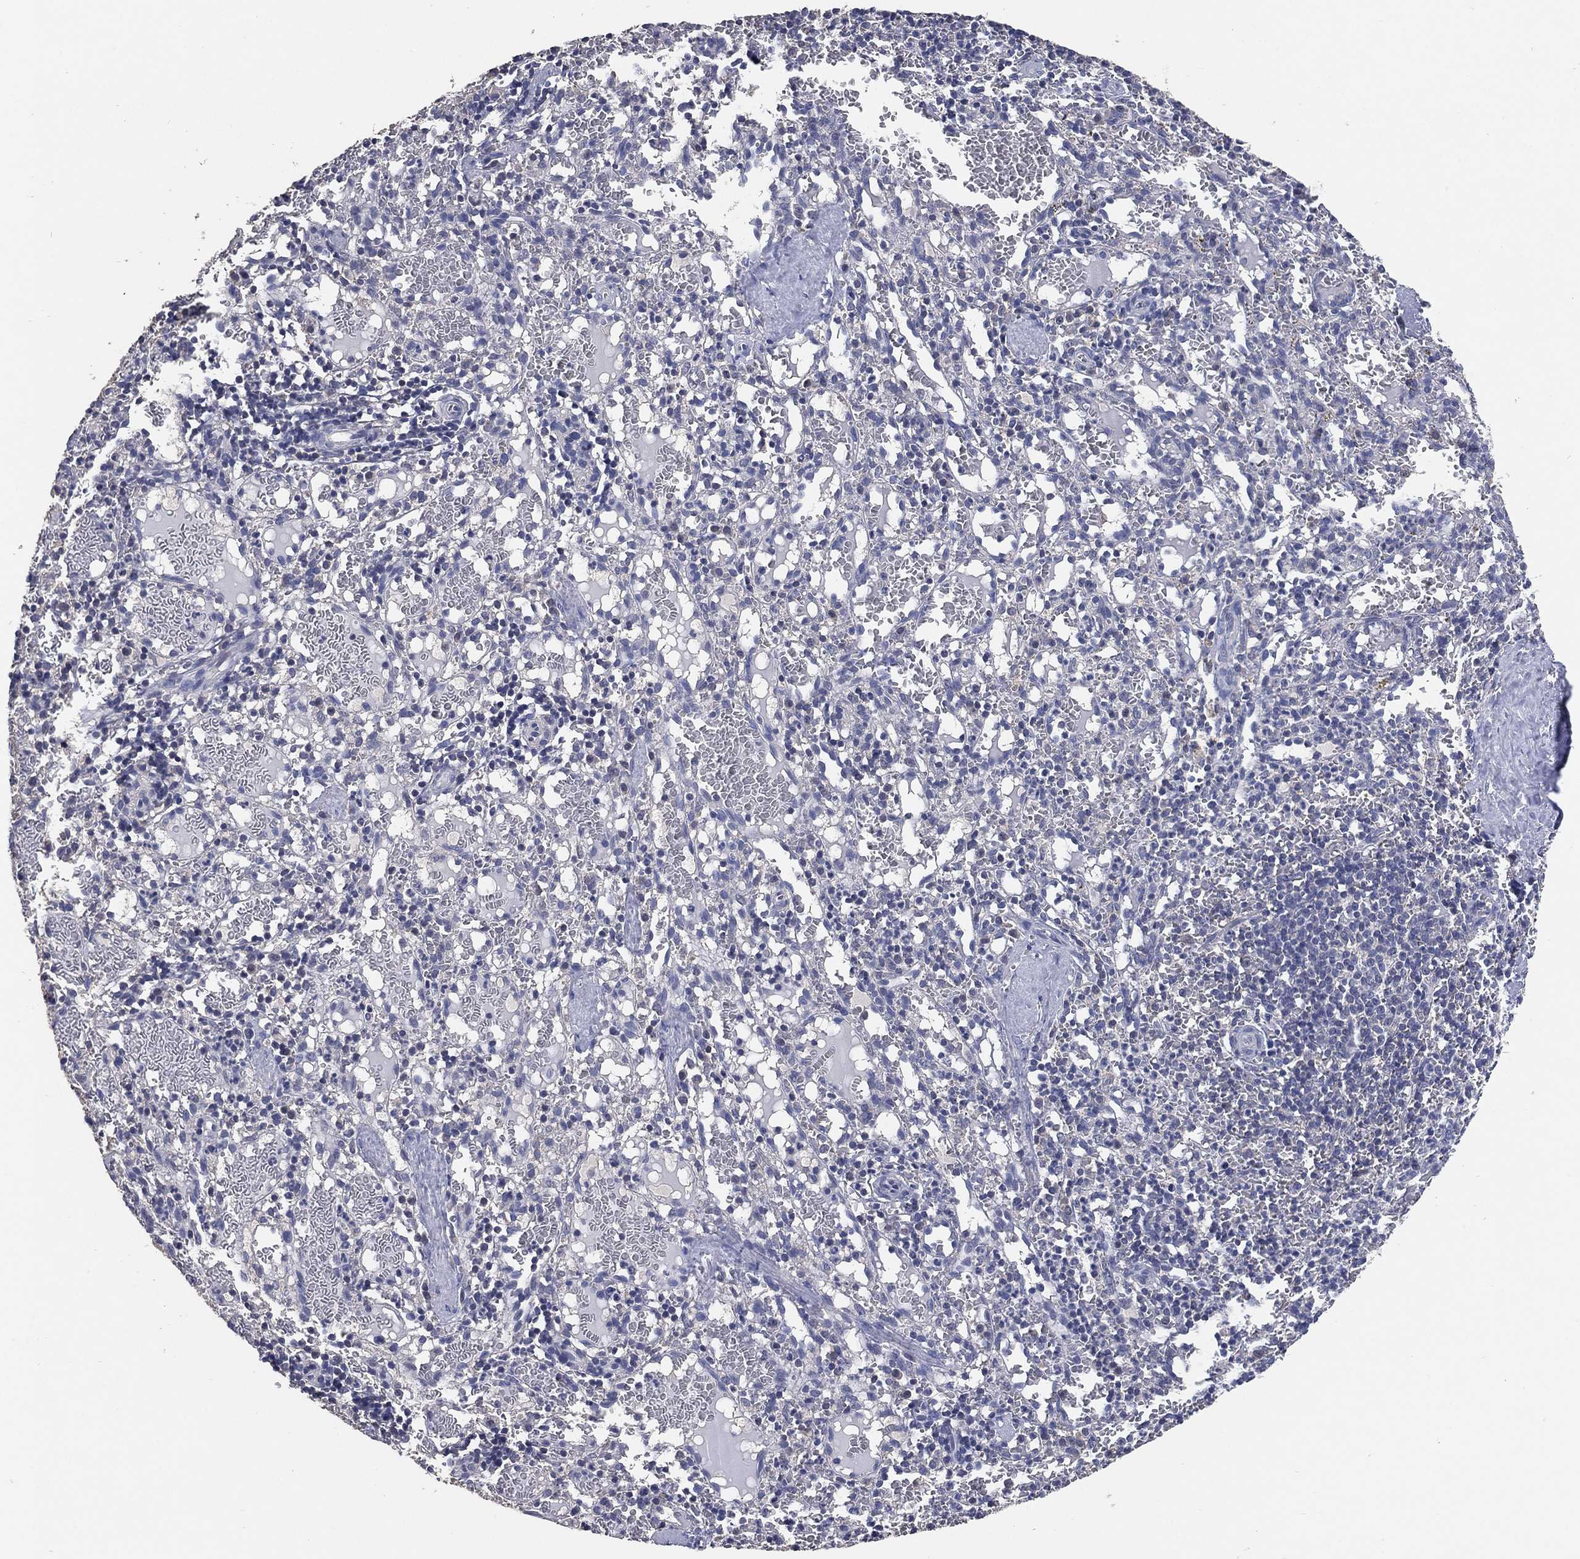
{"staining": {"intensity": "negative", "quantity": "none", "location": "none"}, "tissue": "spleen", "cell_type": "Cells in red pulp", "image_type": "normal", "snomed": [{"axis": "morphology", "description": "Normal tissue, NOS"}, {"axis": "topography", "description": "Spleen"}], "caption": "This histopathology image is of normal spleen stained with IHC to label a protein in brown with the nuclei are counter-stained blue. There is no expression in cells in red pulp.", "gene": "KLK5", "patient": {"sex": "male", "age": 11}}